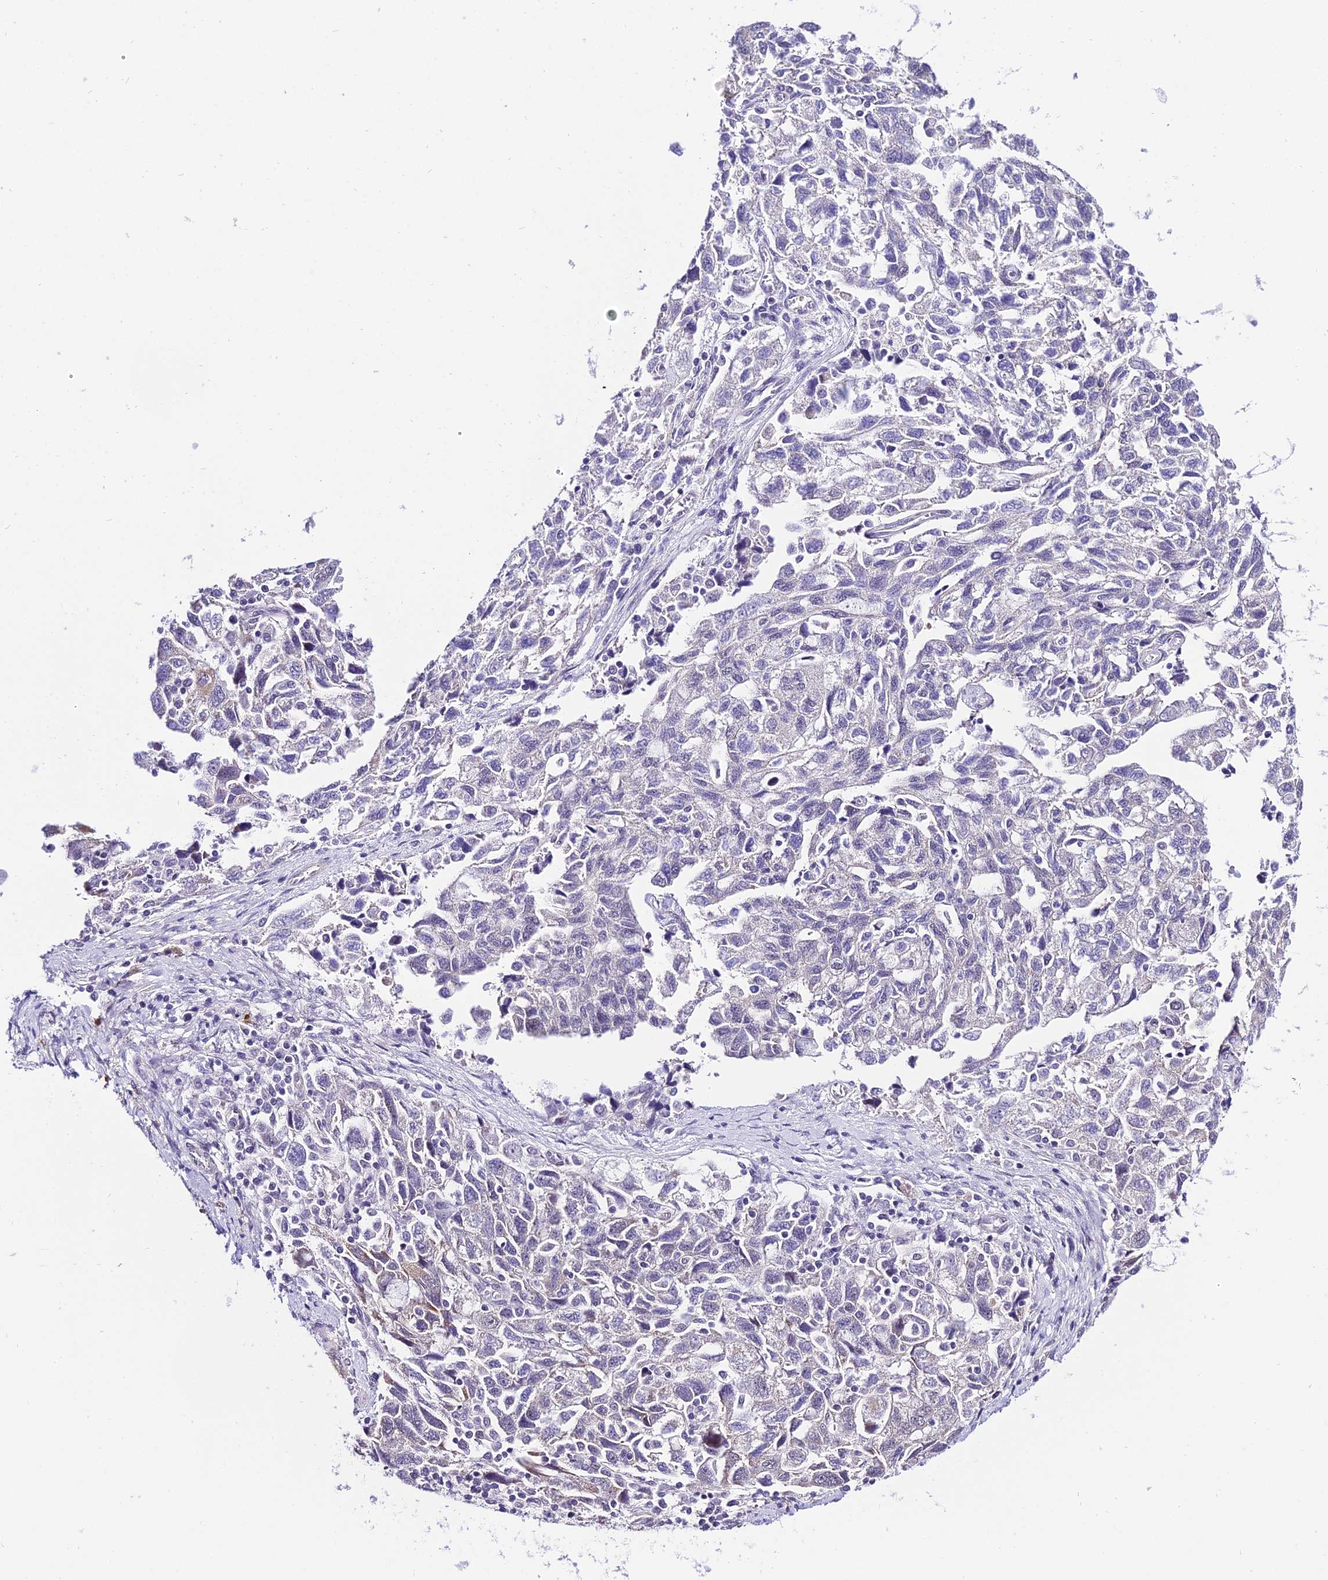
{"staining": {"intensity": "weak", "quantity": "<25%", "location": "cytoplasmic/membranous"}, "tissue": "ovarian cancer", "cell_type": "Tumor cells", "image_type": "cancer", "snomed": [{"axis": "morphology", "description": "Carcinoma, NOS"}, {"axis": "morphology", "description": "Cystadenocarcinoma, serous, NOS"}, {"axis": "topography", "description": "Ovary"}], "caption": "High power microscopy micrograph of an immunohistochemistry (IHC) image of ovarian serous cystadenocarcinoma, revealing no significant expression in tumor cells.", "gene": "POLR2I", "patient": {"sex": "female", "age": 69}}